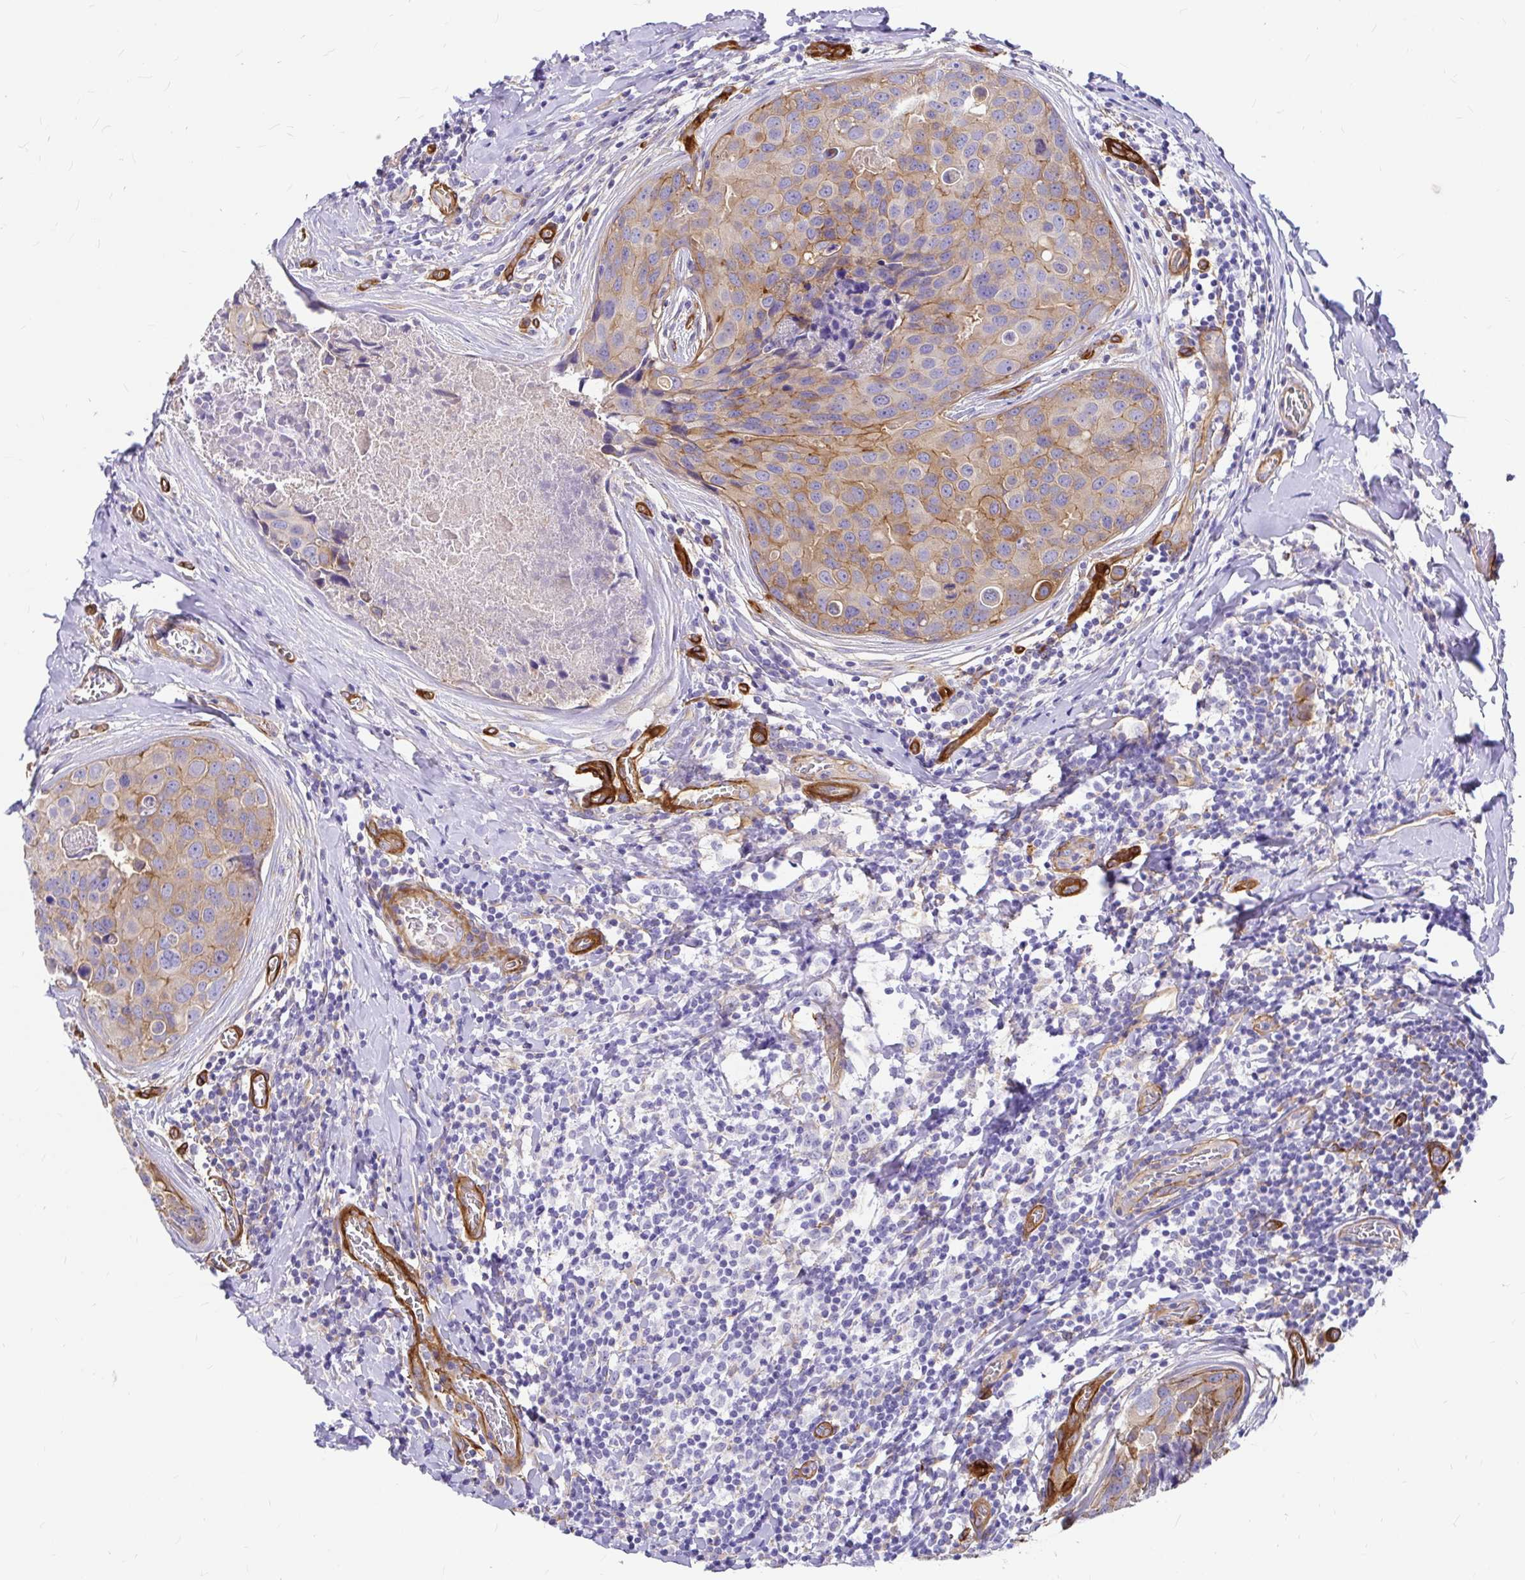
{"staining": {"intensity": "moderate", "quantity": "25%-75%", "location": "cytoplasmic/membranous"}, "tissue": "breast cancer", "cell_type": "Tumor cells", "image_type": "cancer", "snomed": [{"axis": "morphology", "description": "Duct carcinoma"}, {"axis": "topography", "description": "Breast"}], "caption": "The immunohistochemical stain shows moderate cytoplasmic/membranous positivity in tumor cells of breast cancer tissue. The staining is performed using DAB (3,3'-diaminobenzidine) brown chromogen to label protein expression. The nuclei are counter-stained blue using hematoxylin.", "gene": "MYO1B", "patient": {"sex": "female", "age": 24}}